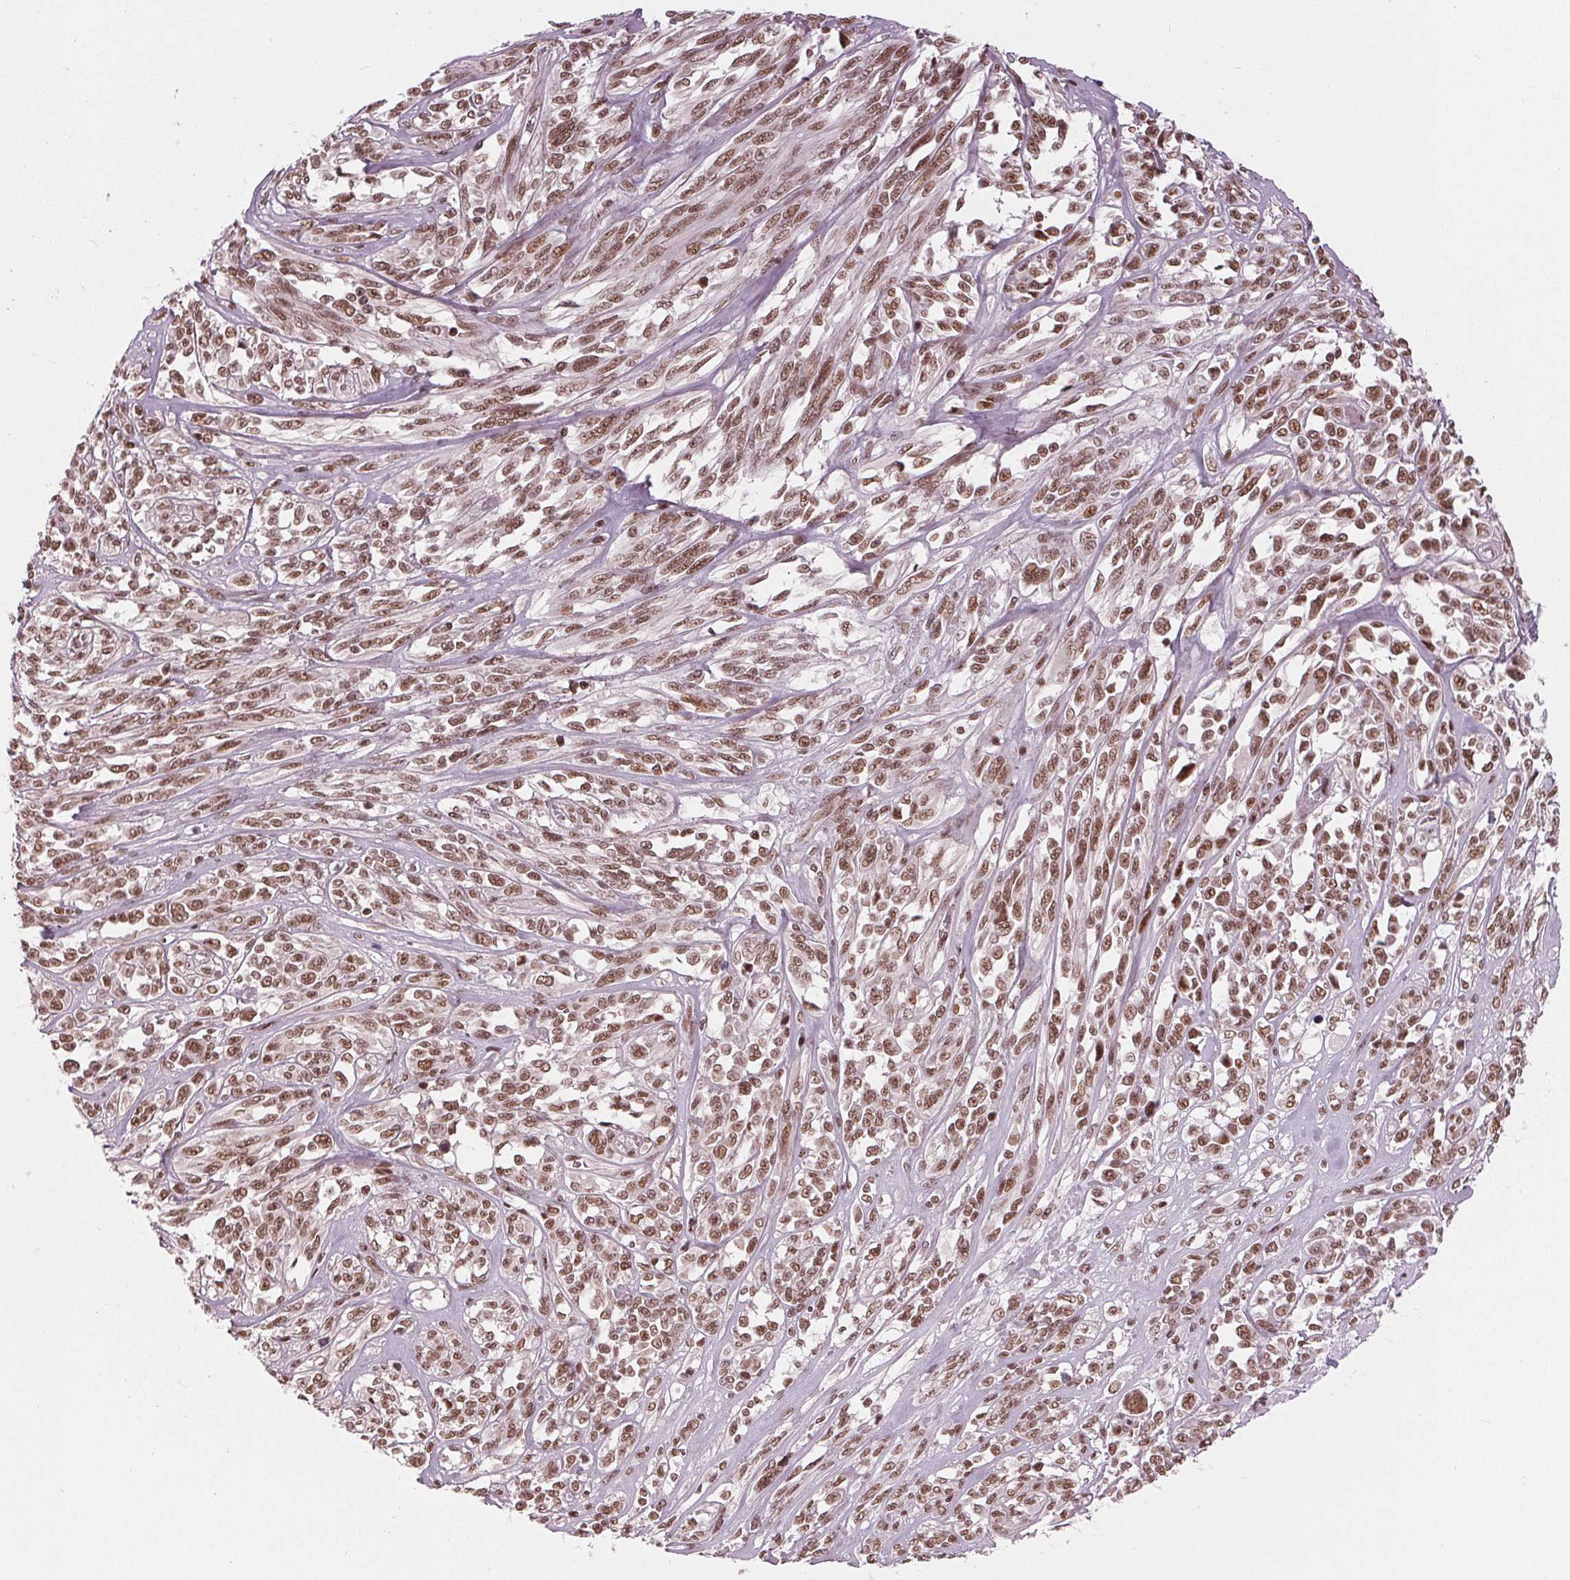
{"staining": {"intensity": "moderate", "quantity": ">75%", "location": "nuclear"}, "tissue": "melanoma", "cell_type": "Tumor cells", "image_type": "cancer", "snomed": [{"axis": "morphology", "description": "Malignant melanoma, NOS"}, {"axis": "topography", "description": "Skin"}], "caption": "The immunohistochemical stain shows moderate nuclear staining in tumor cells of melanoma tissue.", "gene": "LSM2", "patient": {"sex": "female", "age": 91}}